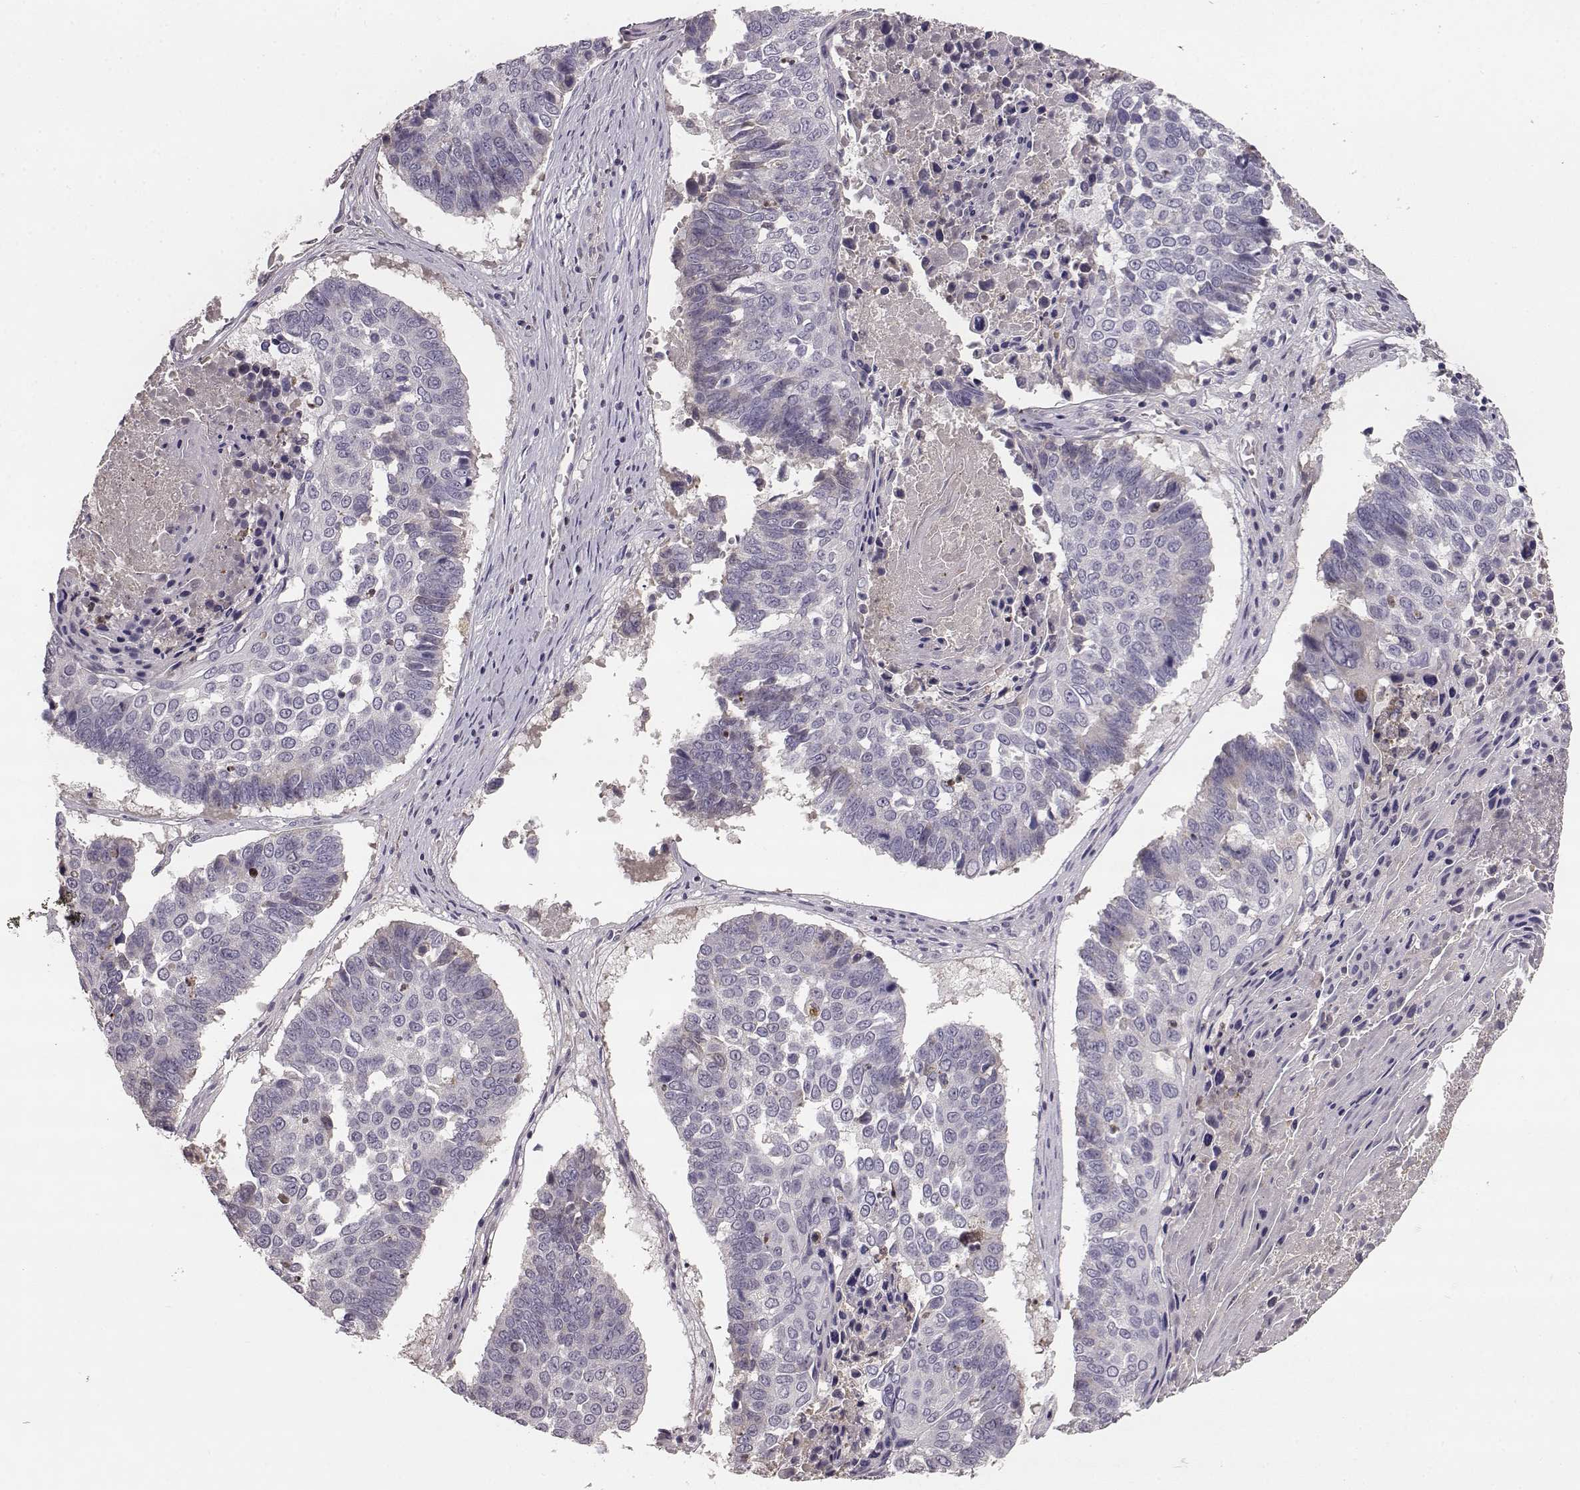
{"staining": {"intensity": "weak", "quantity": "<25%", "location": "cytoplasmic/membranous"}, "tissue": "lung cancer", "cell_type": "Tumor cells", "image_type": "cancer", "snomed": [{"axis": "morphology", "description": "Squamous cell carcinoma, NOS"}, {"axis": "topography", "description": "Lung"}], "caption": "Immunohistochemistry (IHC) histopathology image of neoplastic tissue: human lung squamous cell carcinoma stained with DAB (3,3'-diaminobenzidine) reveals no significant protein expression in tumor cells.", "gene": "YJEFN3", "patient": {"sex": "male", "age": 73}}